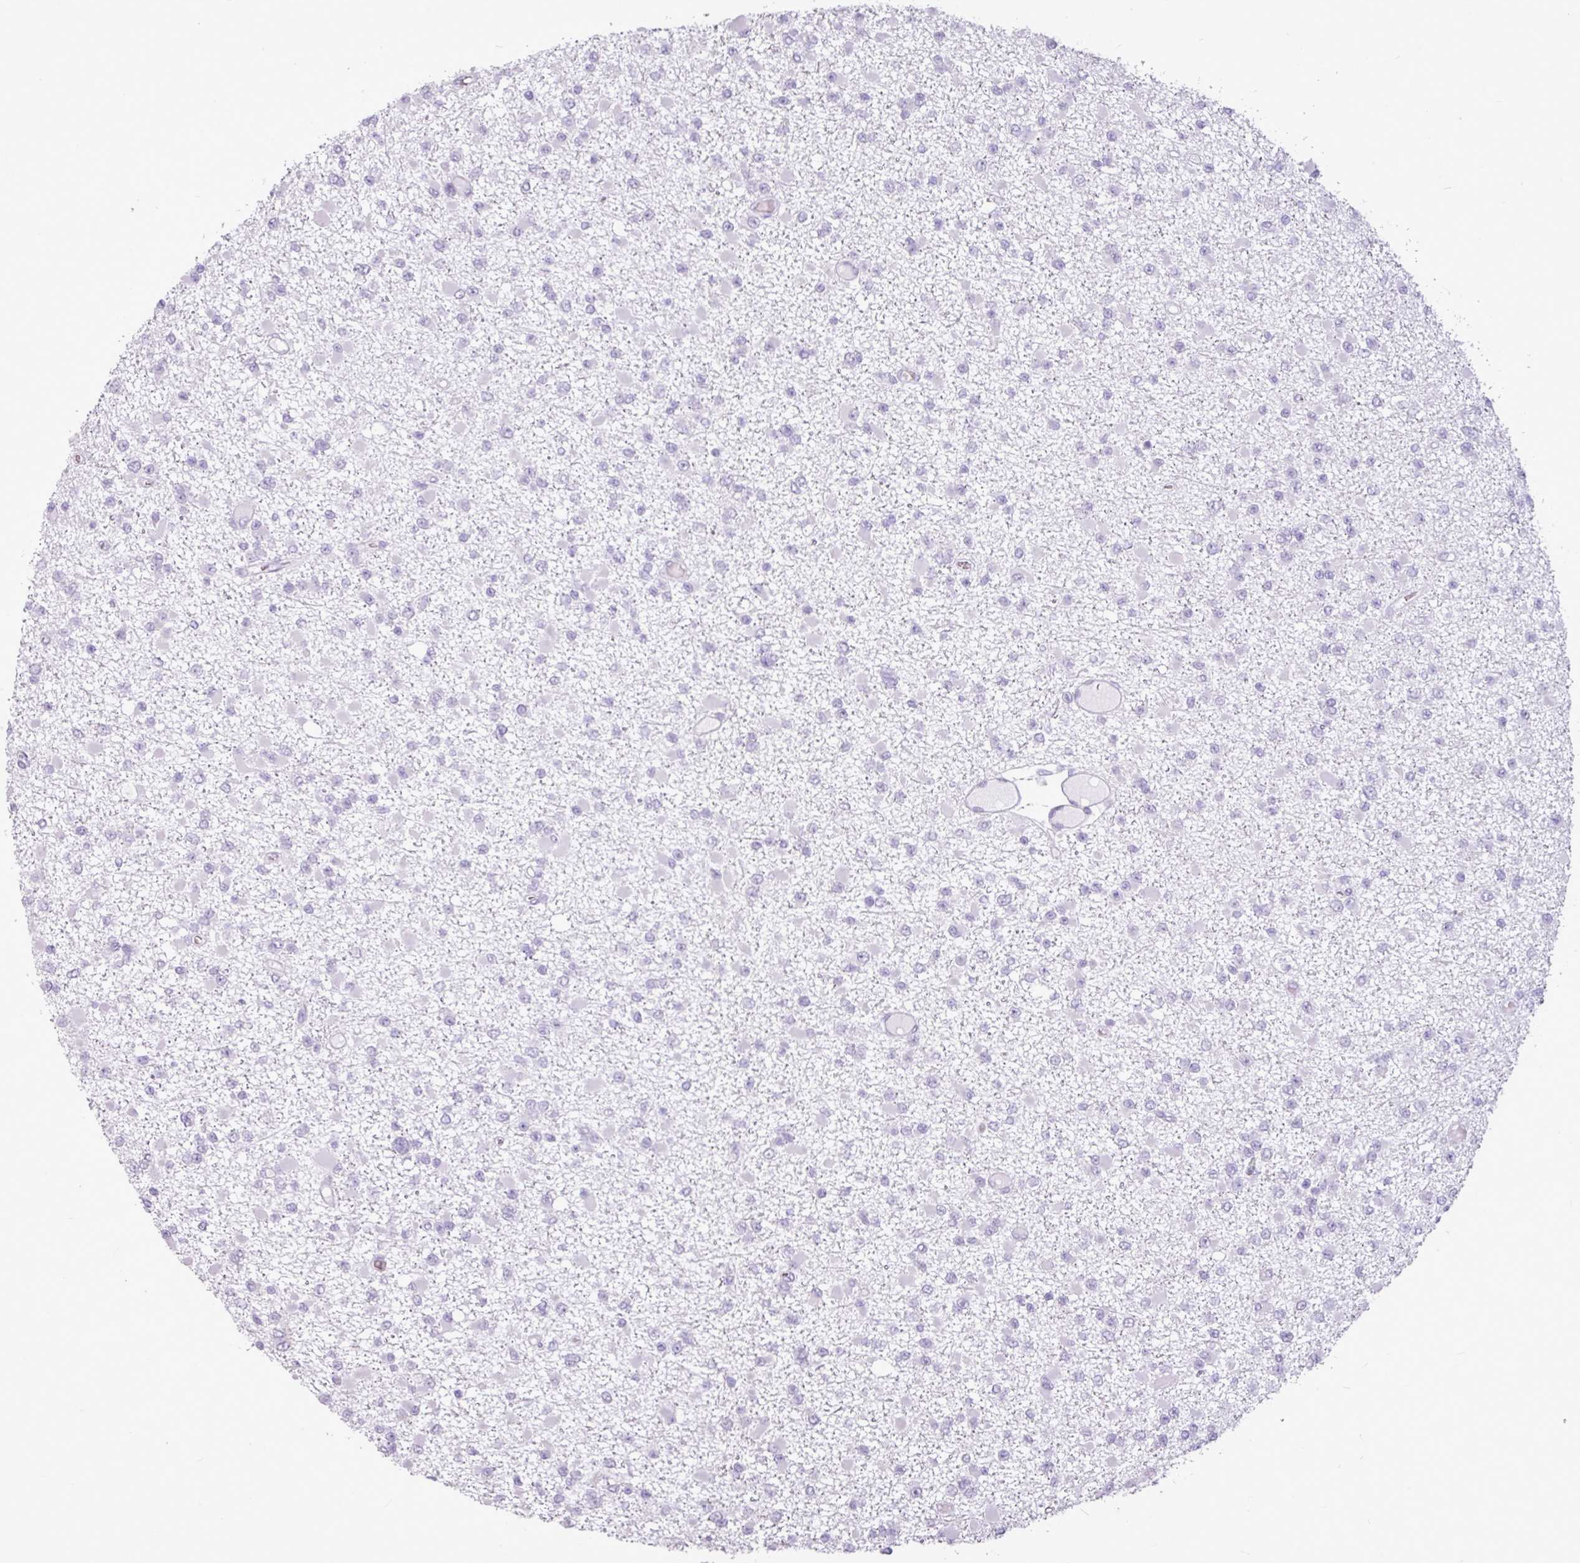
{"staining": {"intensity": "negative", "quantity": "none", "location": "none"}, "tissue": "glioma", "cell_type": "Tumor cells", "image_type": "cancer", "snomed": [{"axis": "morphology", "description": "Glioma, malignant, Low grade"}, {"axis": "topography", "description": "Brain"}], "caption": "There is no significant expression in tumor cells of malignant glioma (low-grade). (IHC, brightfield microscopy, high magnification).", "gene": "AMY2A", "patient": {"sex": "female", "age": 22}}